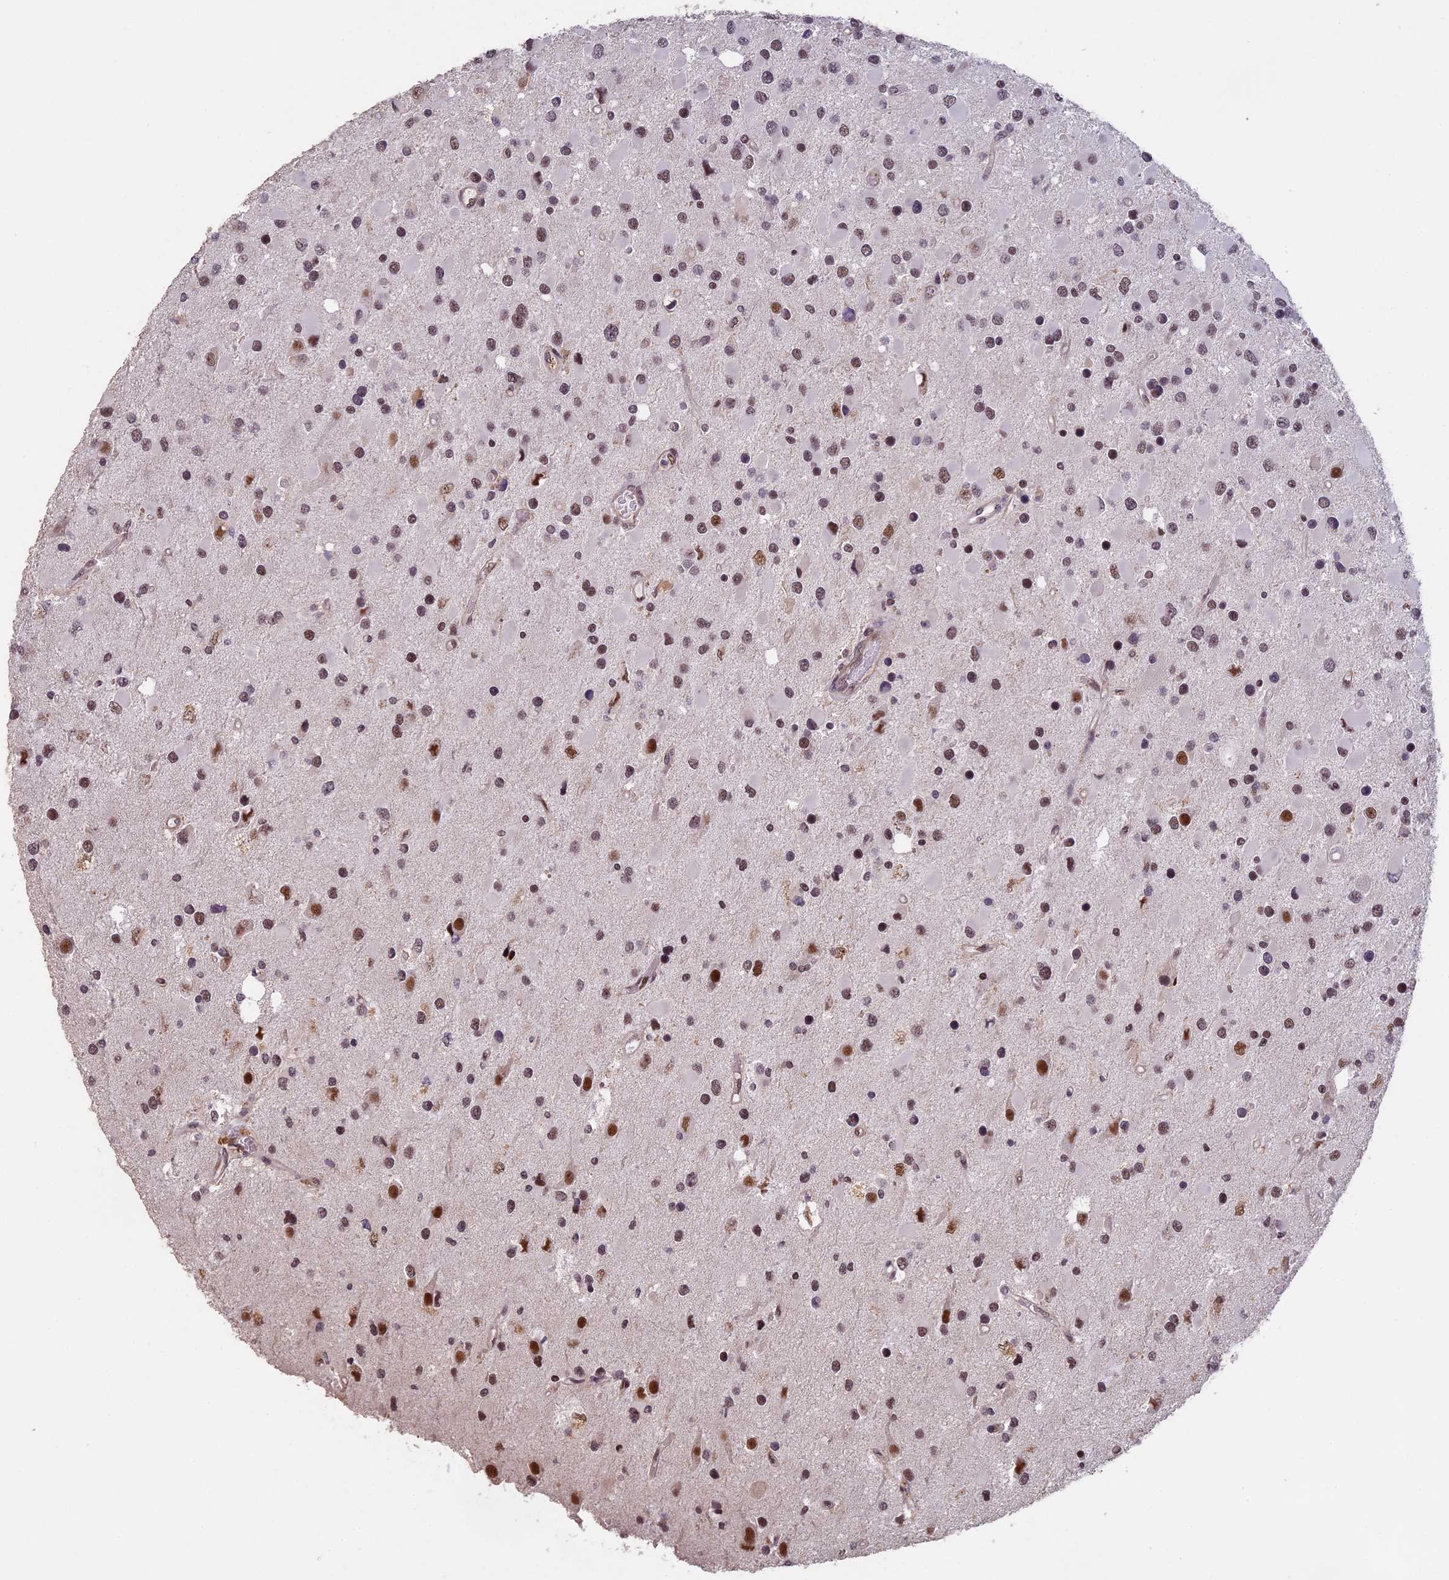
{"staining": {"intensity": "moderate", "quantity": "25%-75%", "location": "nuclear"}, "tissue": "glioma", "cell_type": "Tumor cells", "image_type": "cancer", "snomed": [{"axis": "morphology", "description": "Glioma, malignant, High grade"}, {"axis": "topography", "description": "Brain"}], "caption": "A photomicrograph of human malignant glioma (high-grade) stained for a protein reveals moderate nuclear brown staining in tumor cells. Nuclei are stained in blue.", "gene": "MORF4L1", "patient": {"sex": "male", "age": 53}}